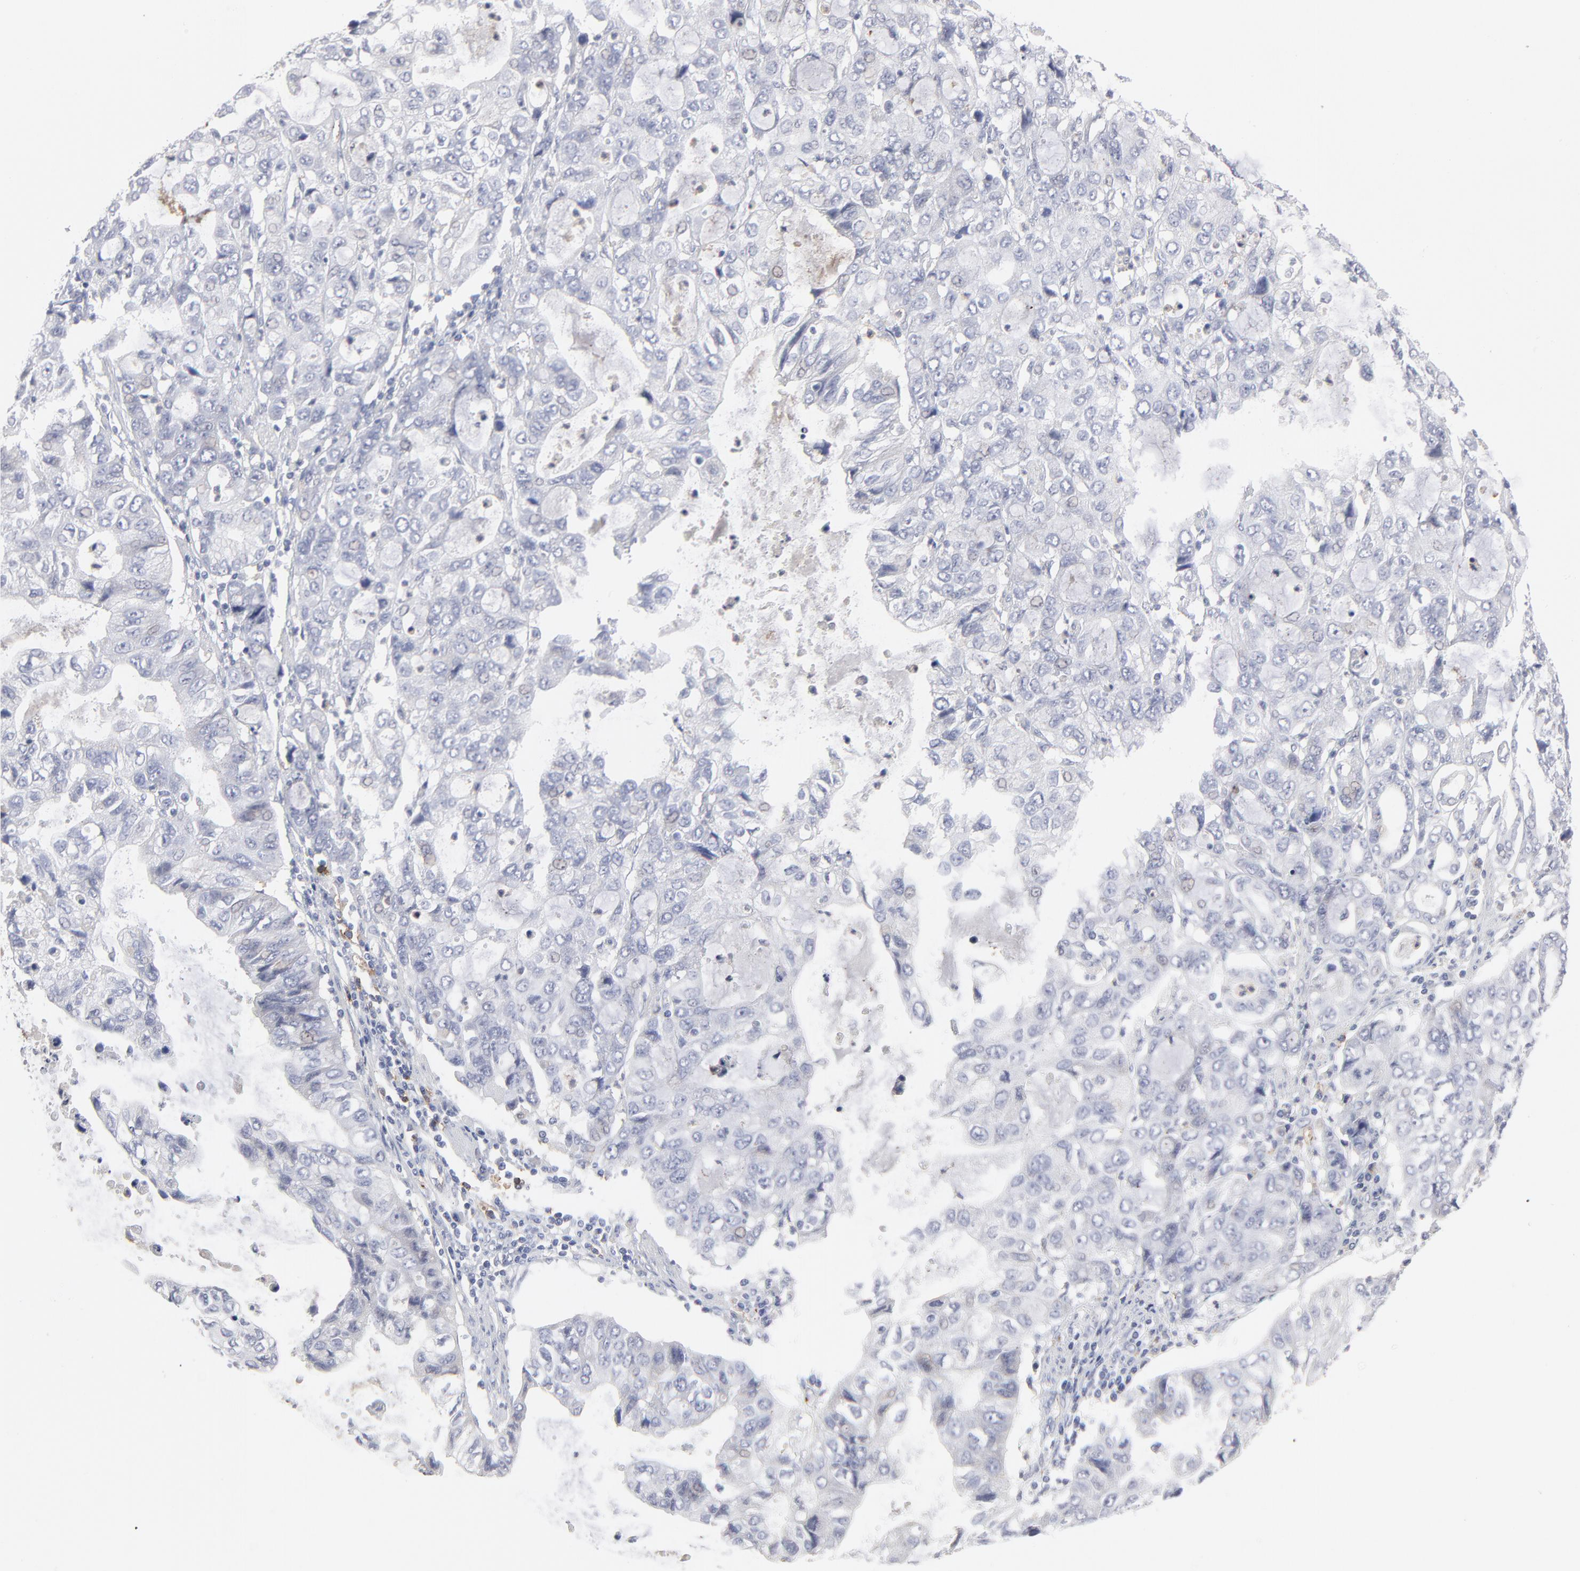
{"staining": {"intensity": "negative", "quantity": "none", "location": "none"}, "tissue": "stomach cancer", "cell_type": "Tumor cells", "image_type": "cancer", "snomed": [{"axis": "morphology", "description": "Adenocarcinoma, NOS"}, {"axis": "topography", "description": "Stomach, upper"}], "caption": "The immunohistochemistry photomicrograph has no significant staining in tumor cells of stomach cancer (adenocarcinoma) tissue. The staining was performed using DAB (3,3'-diaminobenzidine) to visualize the protein expression in brown, while the nuclei were stained in blue with hematoxylin (Magnification: 20x).", "gene": "CCR3", "patient": {"sex": "female", "age": 52}}